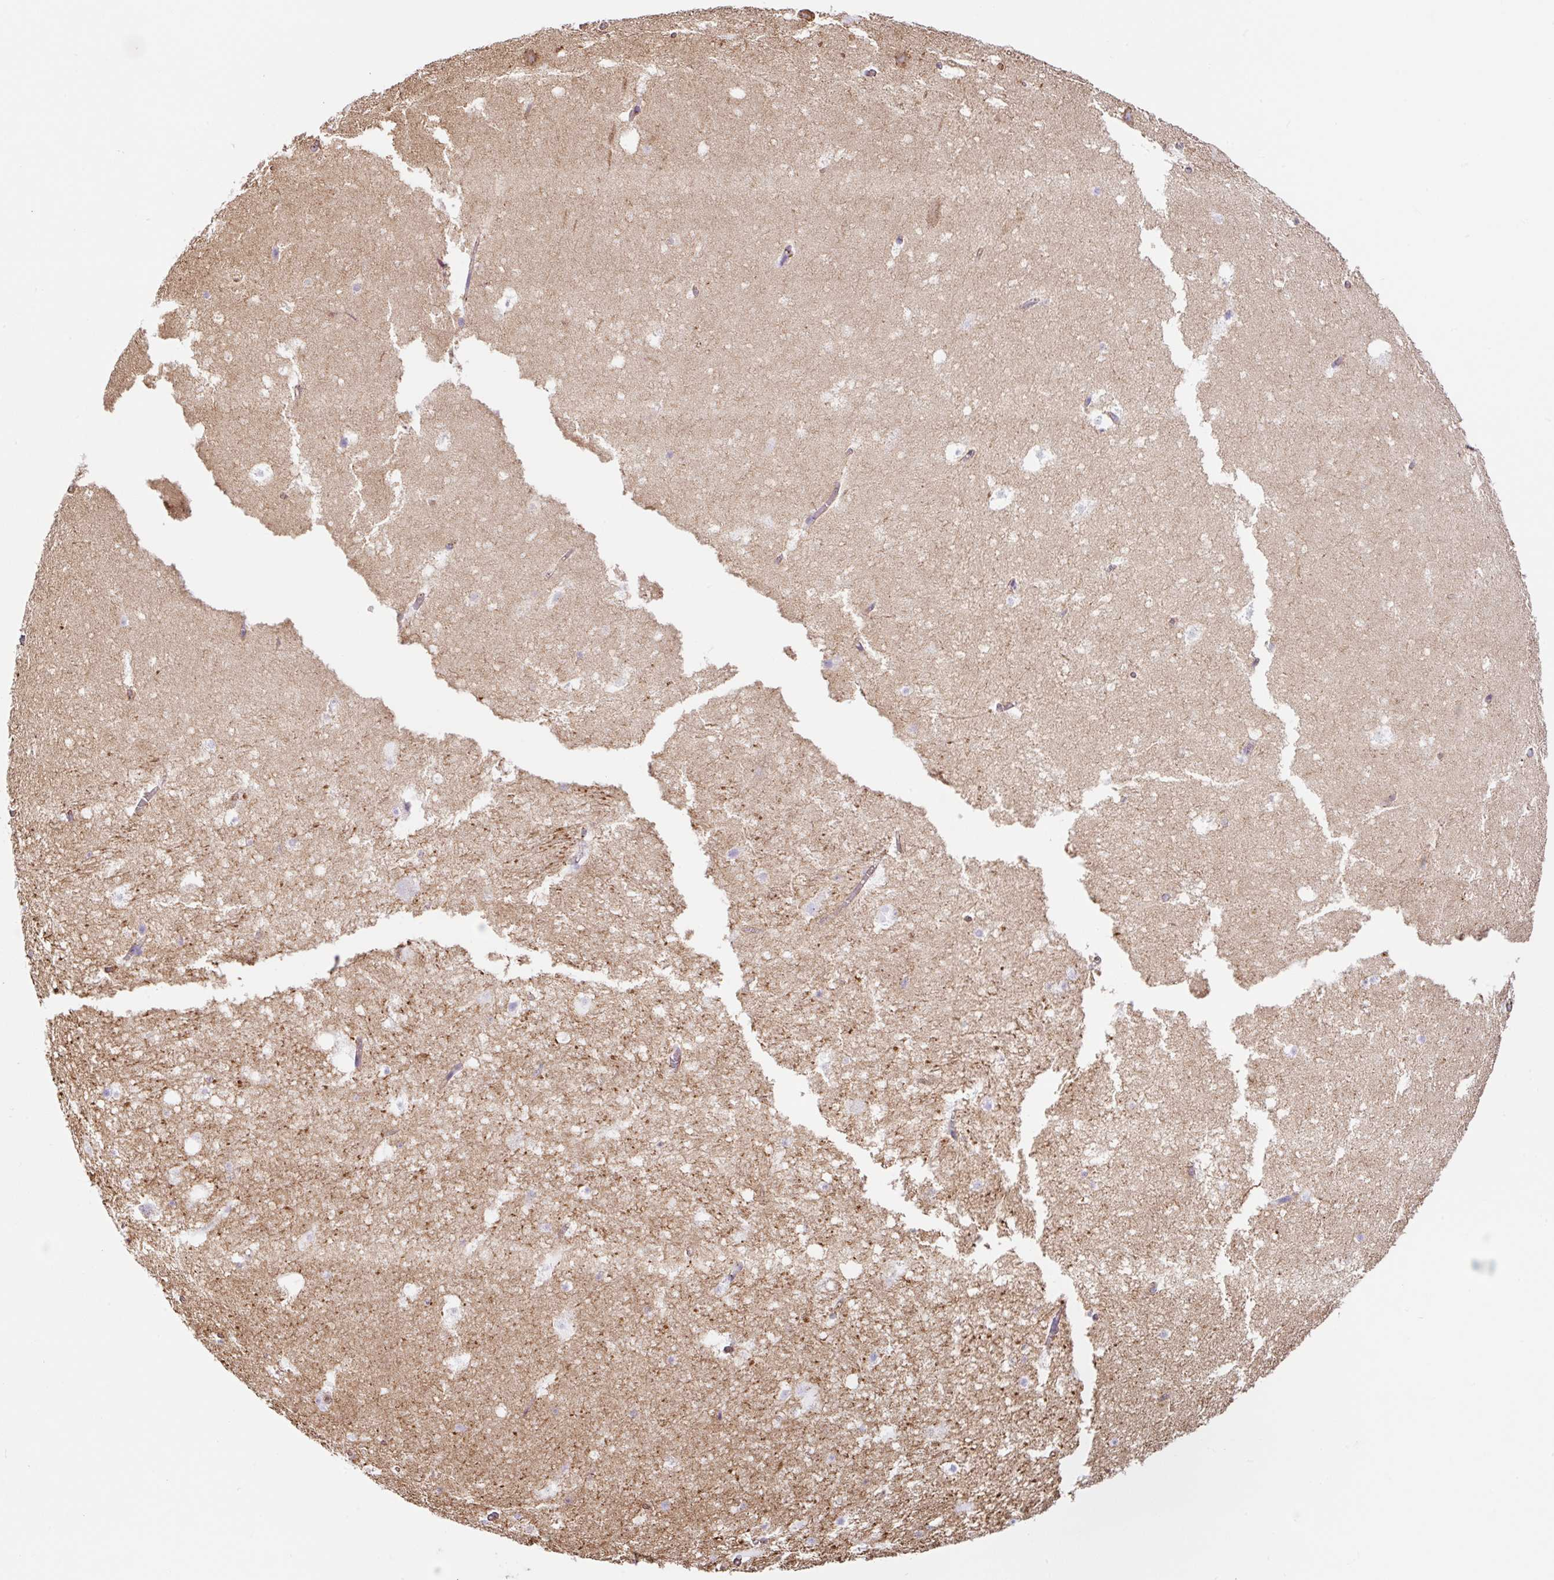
{"staining": {"intensity": "negative", "quantity": "none", "location": "none"}, "tissue": "hippocampus", "cell_type": "Glial cells", "image_type": "normal", "snomed": [{"axis": "morphology", "description": "Normal tissue, NOS"}, {"axis": "topography", "description": "Hippocampus"}], "caption": "A high-resolution photomicrograph shows IHC staining of unremarkable hippocampus, which demonstrates no significant positivity in glial cells.", "gene": "MTTP", "patient": {"sex": "female", "age": 42}}